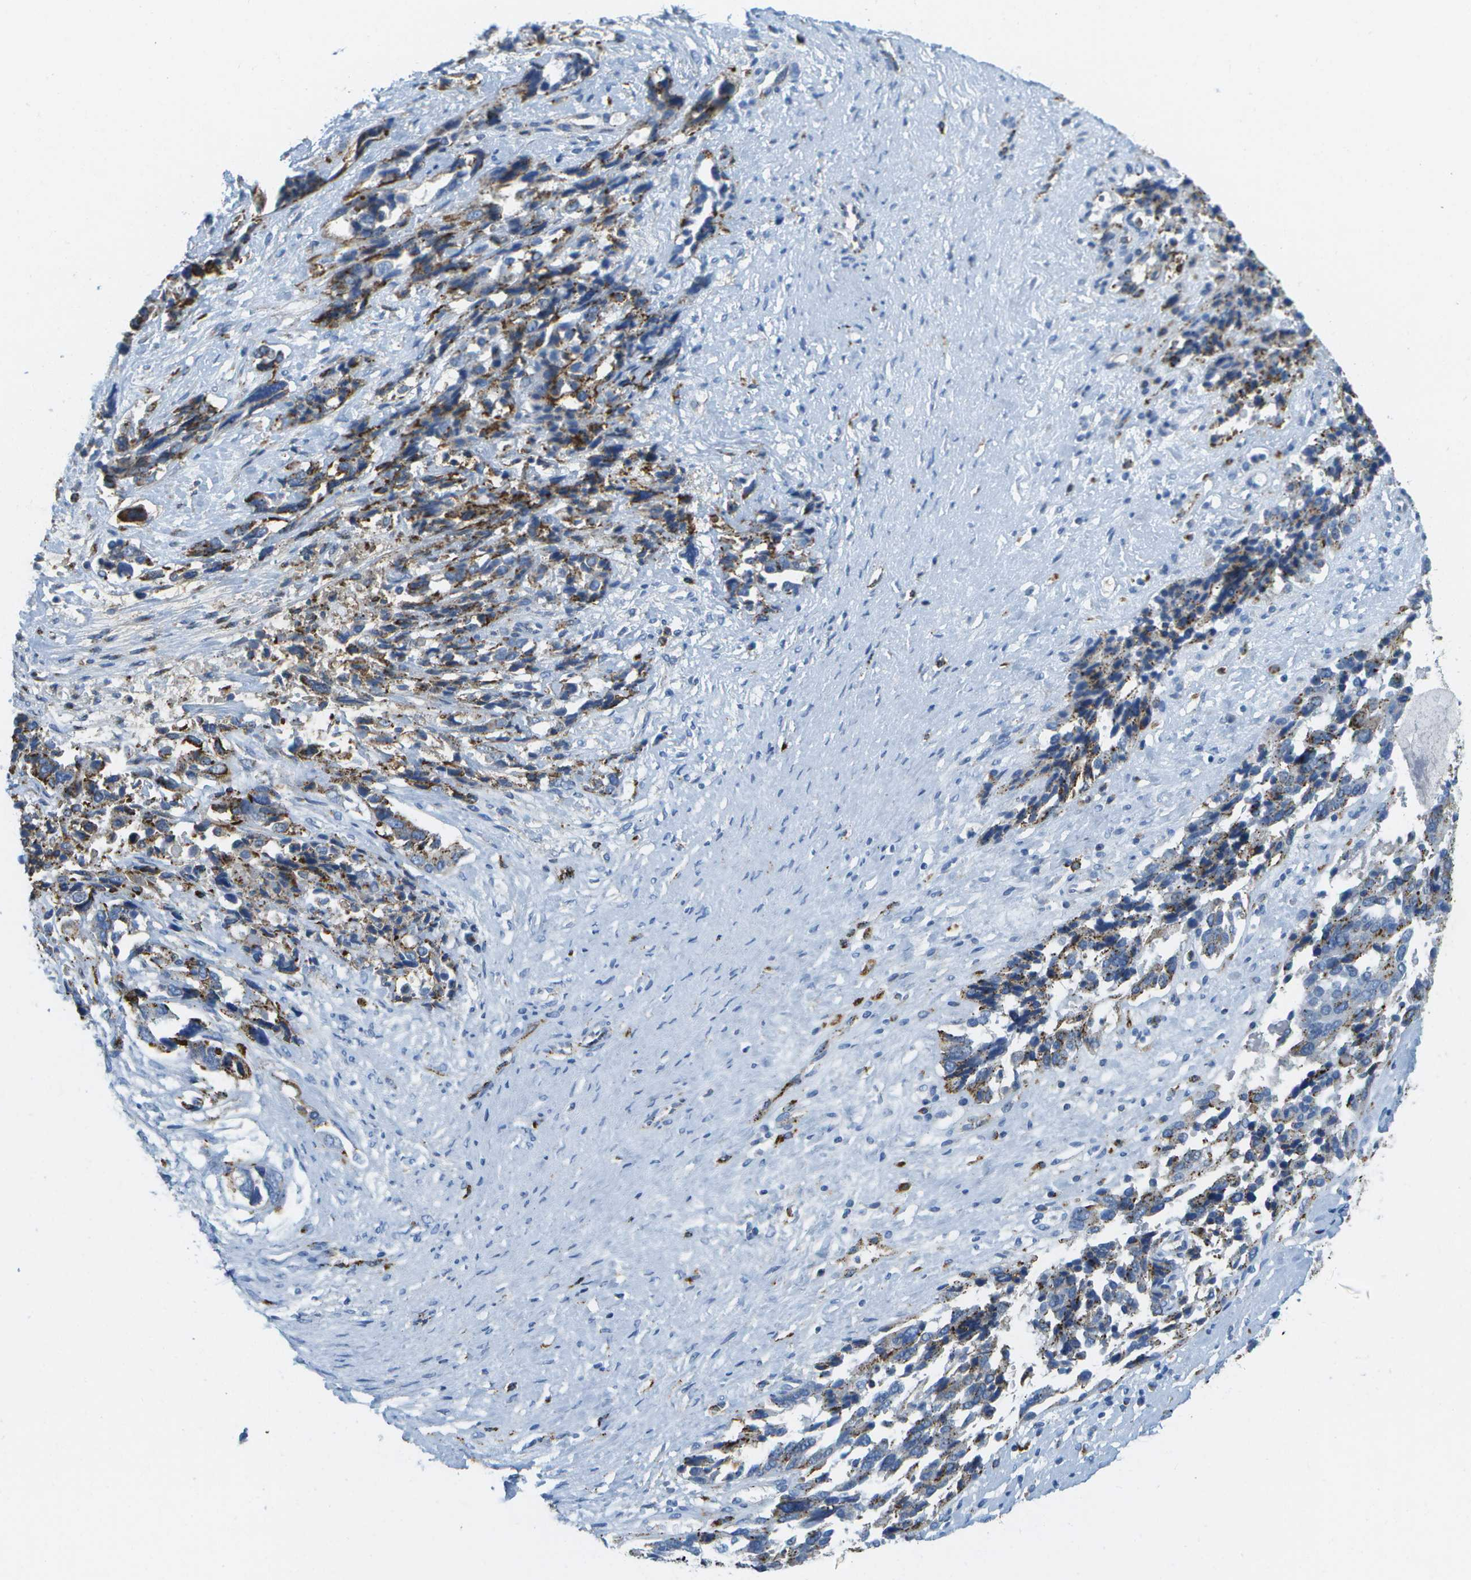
{"staining": {"intensity": "moderate", "quantity": ">75%", "location": "cytoplasmic/membranous"}, "tissue": "ovarian cancer", "cell_type": "Tumor cells", "image_type": "cancer", "snomed": [{"axis": "morphology", "description": "Cystadenocarcinoma, serous, NOS"}, {"axis": "topography", "description": "Ovary"}], "caption": "The immunohistochemical stain highlights moderate cytoplasmic/membranous staining in tumor cells of ovarian cancer (serous cystadenocarcinoma) tissue.", "gene": "PRCP", "patient": {"sex": "female", "age": 44}}